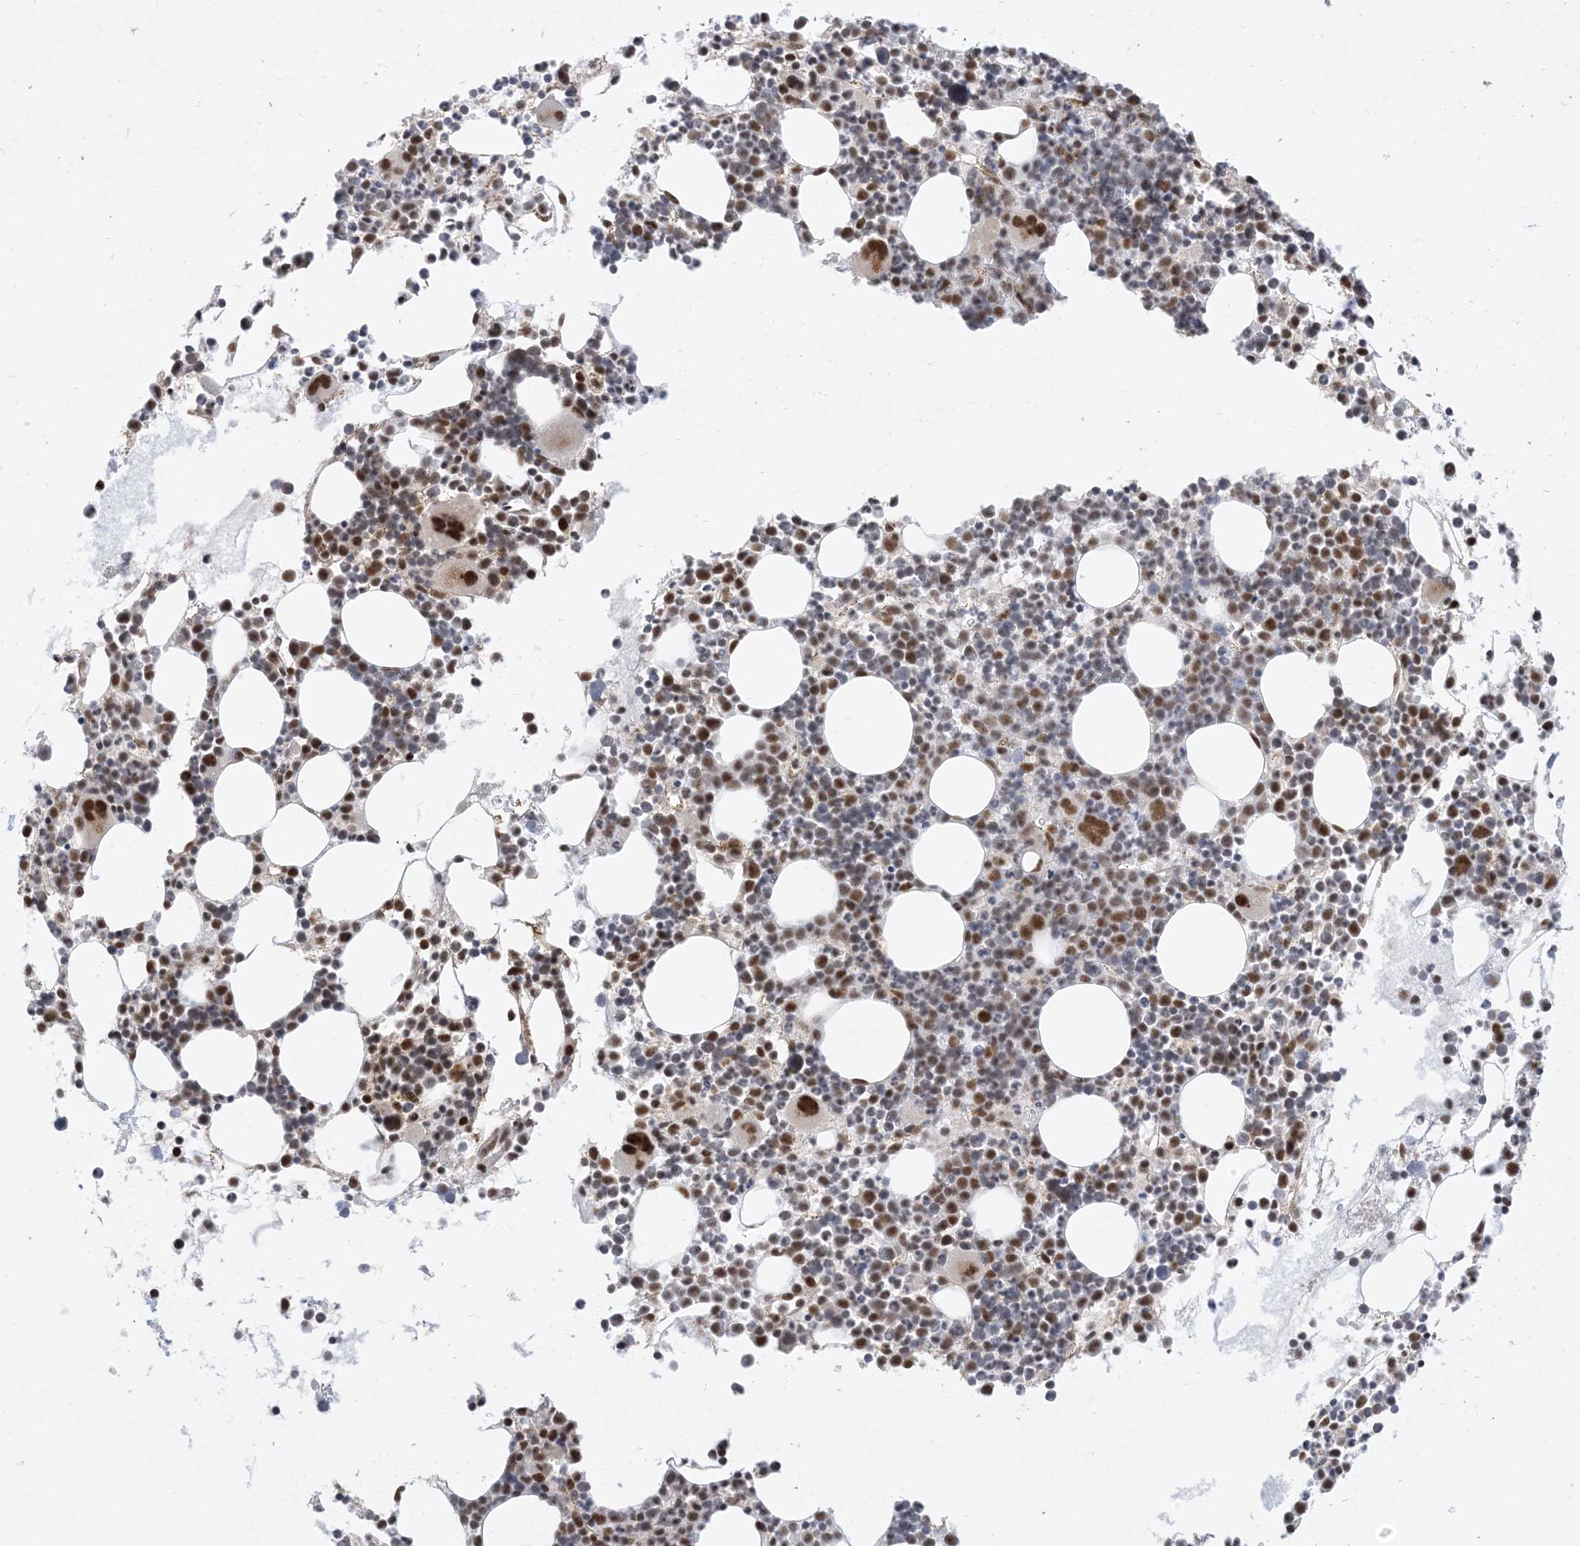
{"staining": {"intensity": "strong", "quantity": "25%-75%", "location": "nuclear"}, "tissue": "bone marrow", "cell_type": "Hematopoietic cells", "image_type": "normal", "snomed": [{"axis": "morphology", "description": "Normal tissue, NOS"}, {"axis": "topography", "description": "Bone marrow"}], "caption": "Strong nuclear expression is present in about 25%-75% of hematopoietic cells in unremarkable bone marrow. (DAB (3,3'-diaminobenzidine) IHC, brown staining for protein, blue staining for nuclei).", "gene": "SF3A3", "patient": {"sex": "female", "age": 62}}